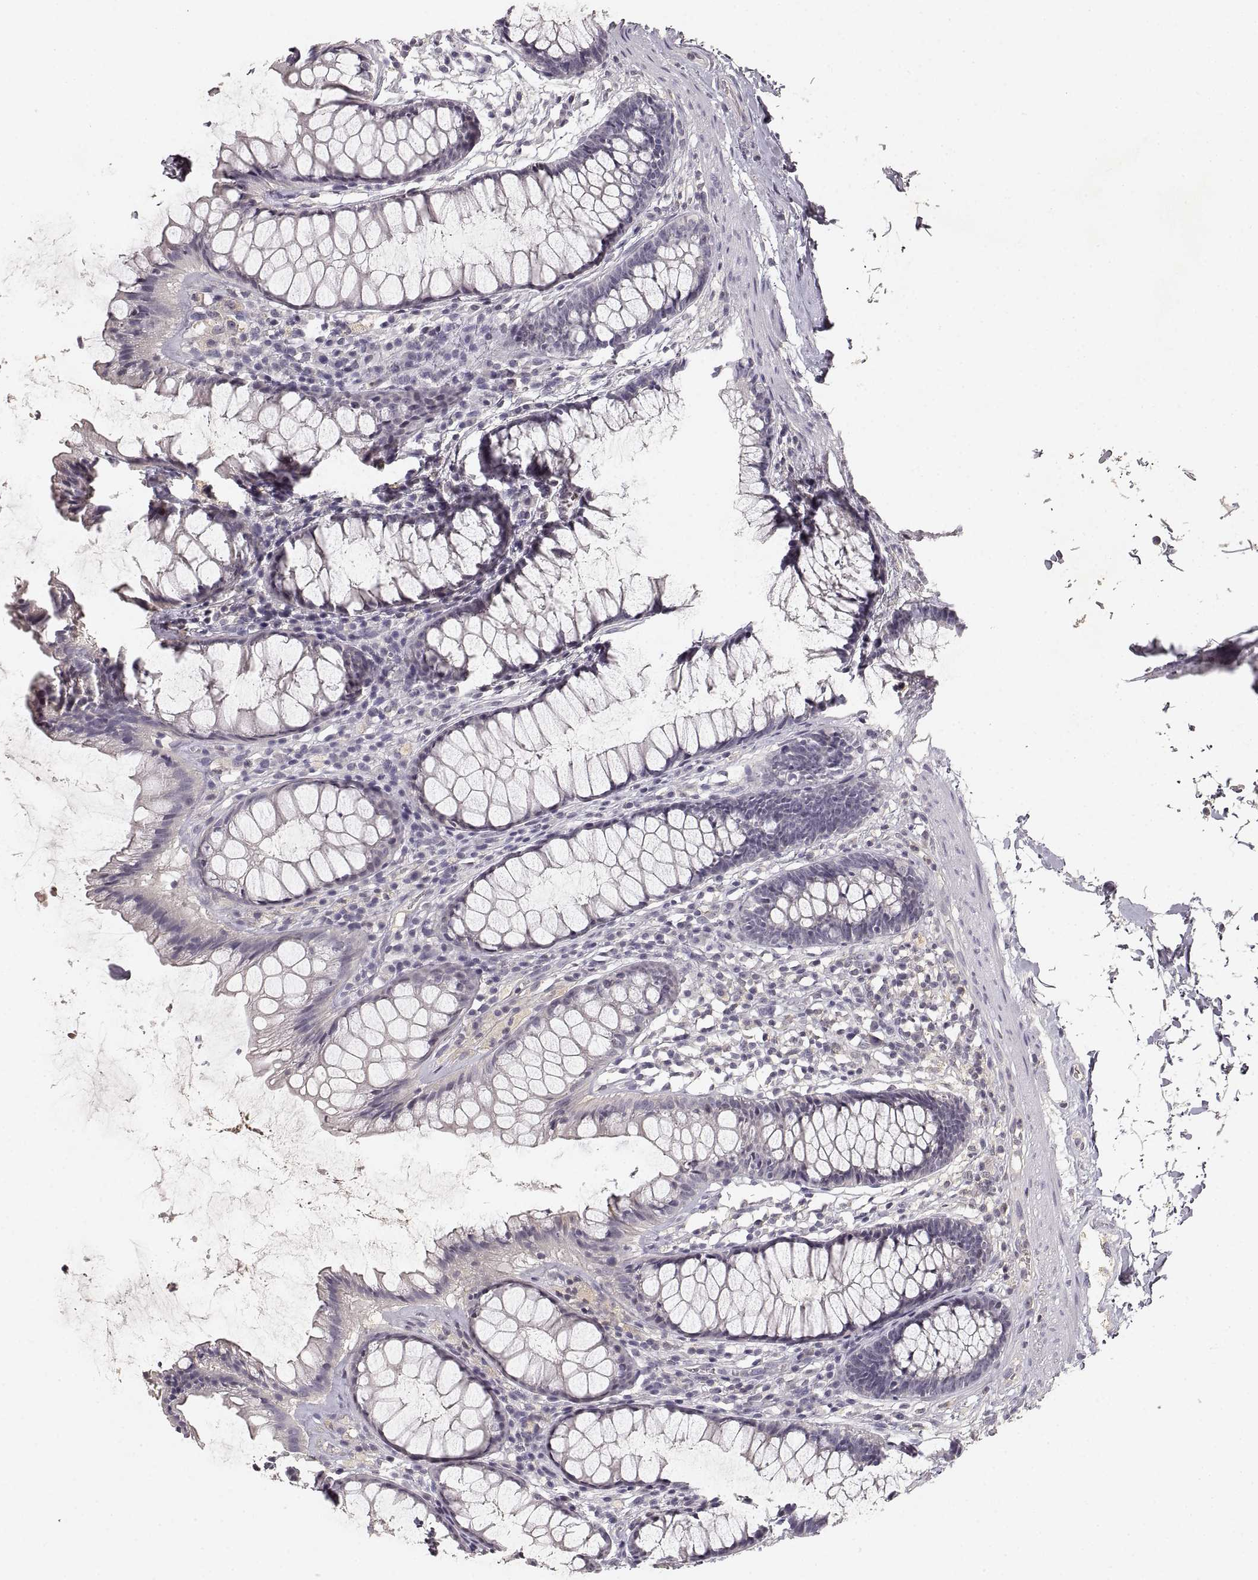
{"staining": {"intensity": "negative", "quantity": "none", "location": "none"}, "tissue": "rectum", "cell_type": "Glandular cells", "image_type": "normal", "snomed": [{"axis": "morphology", "description": "Normal tissue, NOS"}, {"axis": "topography", "description": "Rectum"}], "caption": "DAB (3,3'-diaminobenzidine) immunohistochemical staining of benign human rectum displays no significant positivity in glandular cells. (Brightfield microscopy of DAB immunohistochemistry at high magnification).", "gene": "RUNDC3A", "patient": {"sex": "male", "age": 72}}